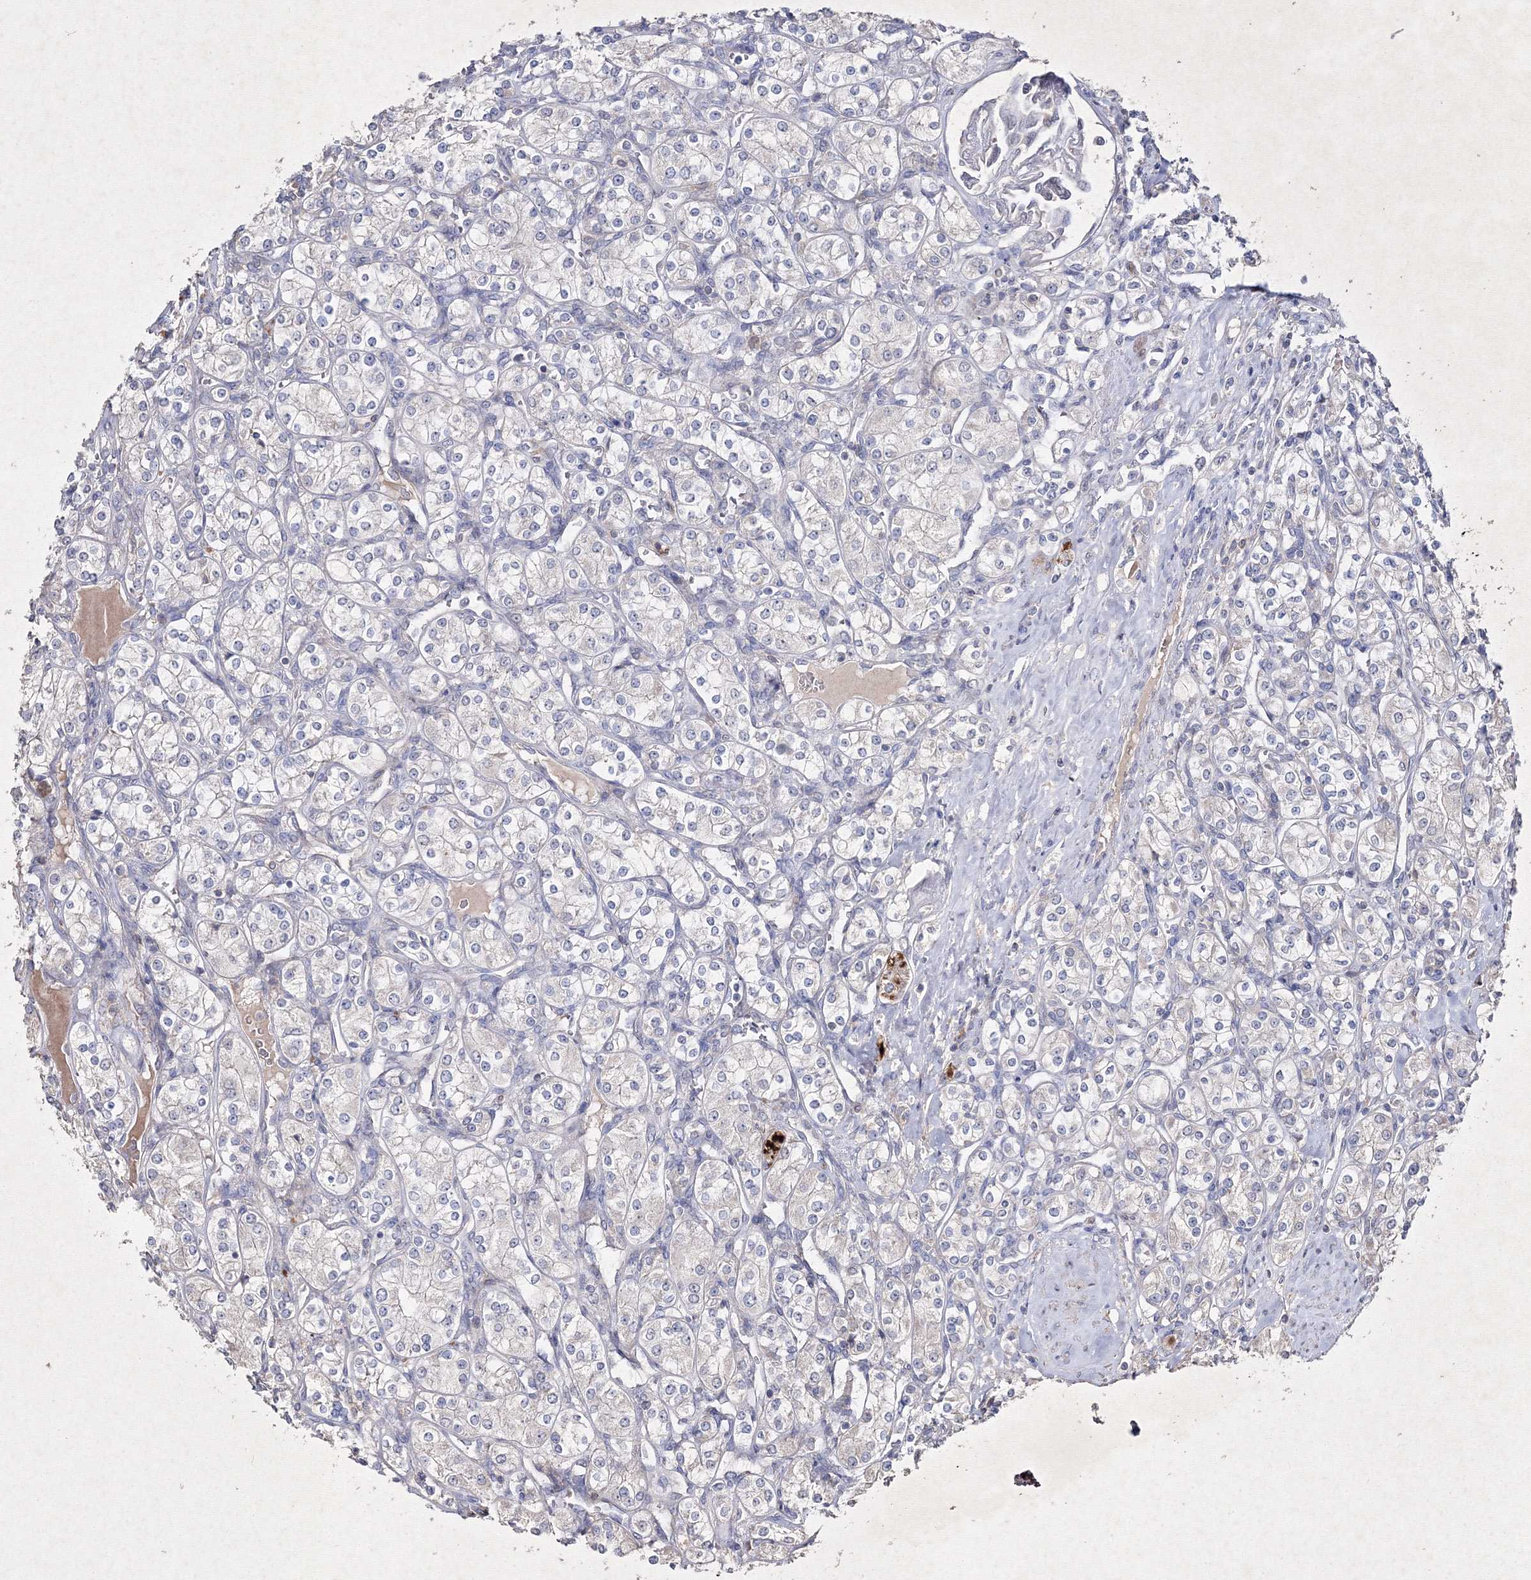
{"staining": {"intensity": "negative", "quantity": "none", "location": "none"}, "tissue": "renal cancer", "cell_type": "Tumor cells", "image_type": "cancer", "snomed": [{"axis": "morphology", "description": "Adenocarcinoma, NOS"}, {"axis": "topography", "description": "Kidney"}], "caption": "Tumor cells show no significant staining in renal cancer (adenocarcinoma).", "gene": "GFM1", "patient": {"sex": "male", "age": 77}}